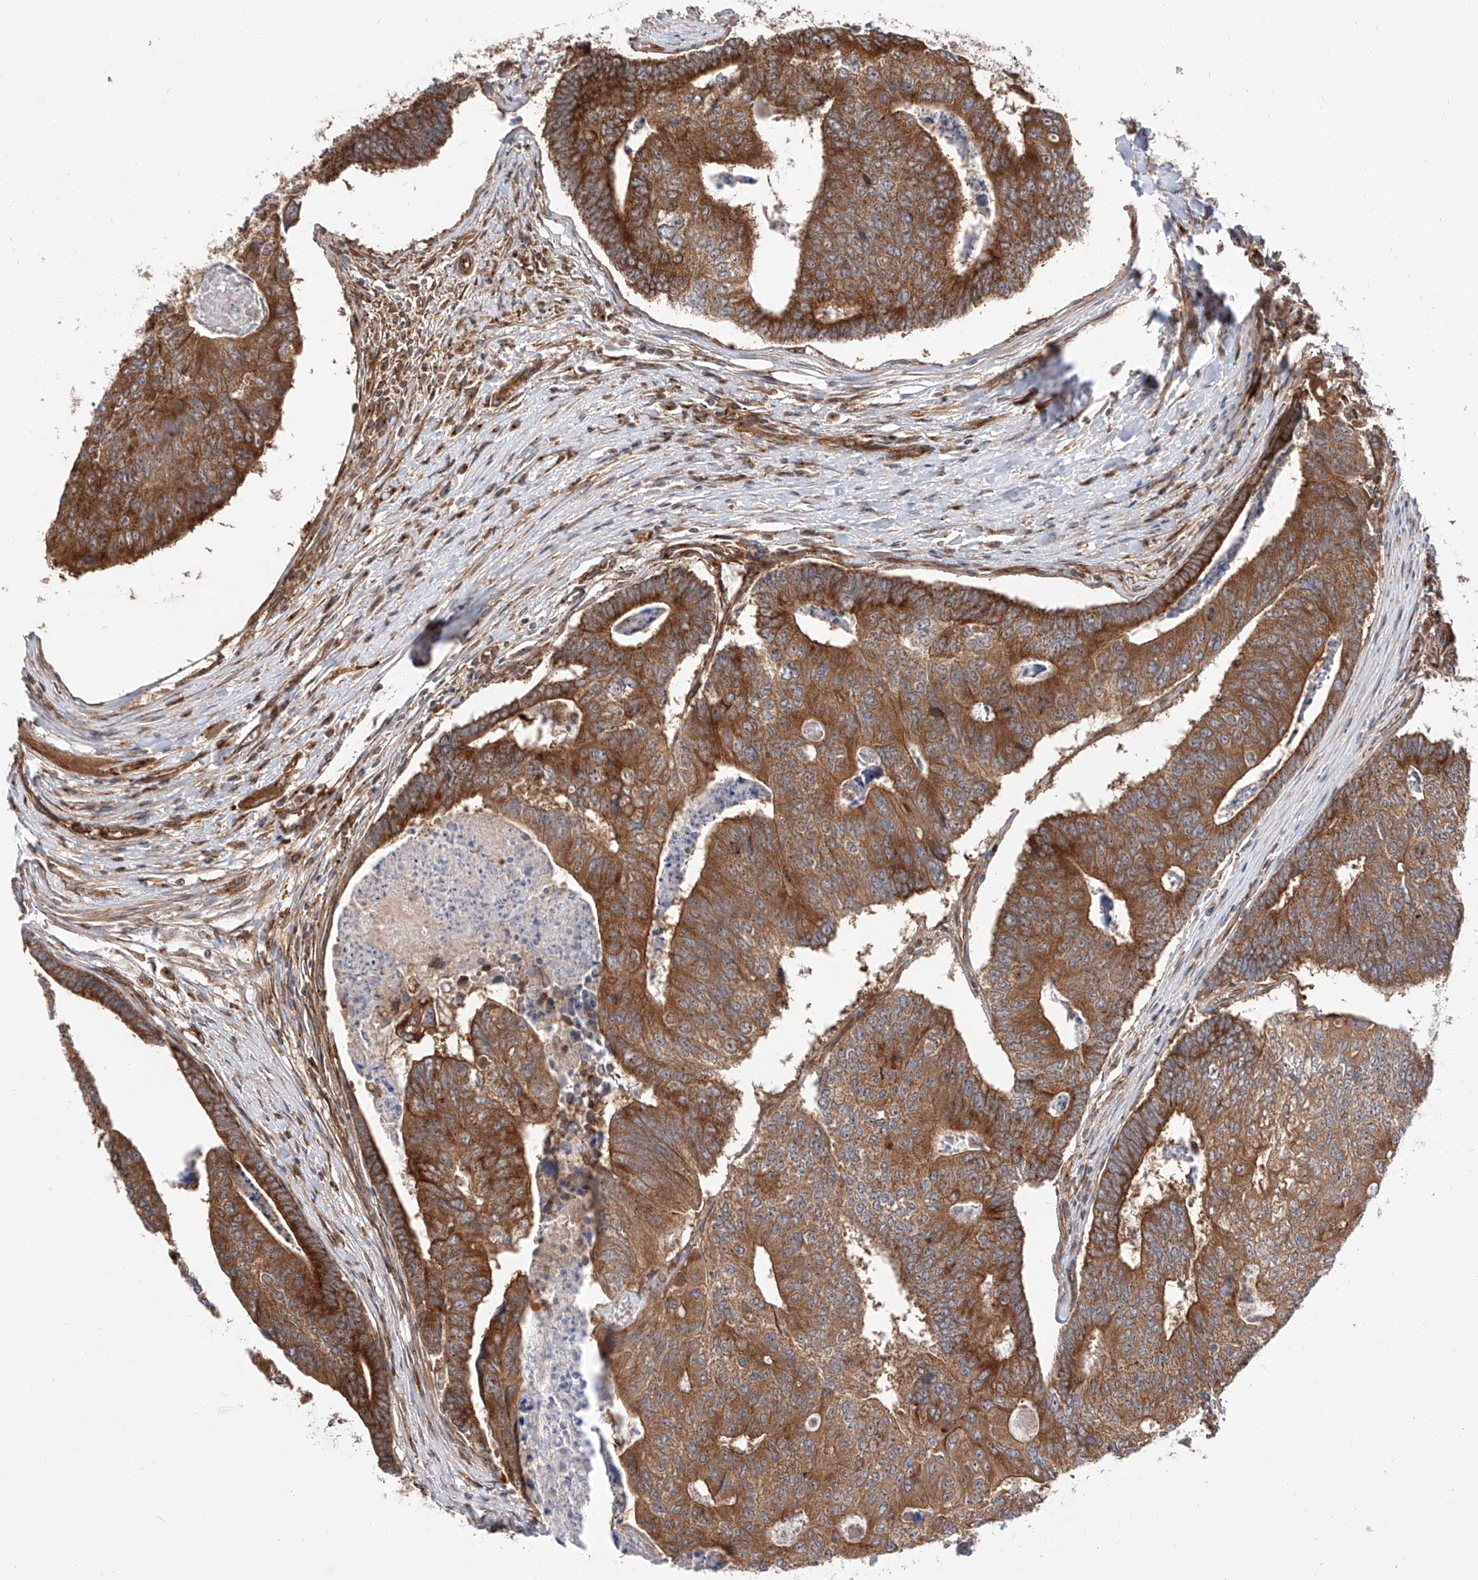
{"staining": {"intensity": "strong", "quantity": ">75%", "location": "cytoplasmic/membranous"}, "tissue": "colorectal cancer", "cell_type": "Tumor cells", "image_type": "cancer", "snomed": [{"axis": "morphology", "description": "Adenocarcinoma, NOS"}, {"axis": "topography", "description": "Colon"}], "caption": "Colorectal cancer was stained to show a protein in brown. There is high levels of strong cytoplasmic/membranous positivity in approximately >75% of tumor cells. The protein of interest is shown in brown color, while the nuclei are stained blue.", "gene": "ISCA2", "patient": {"sex": "female", "age": 67}}